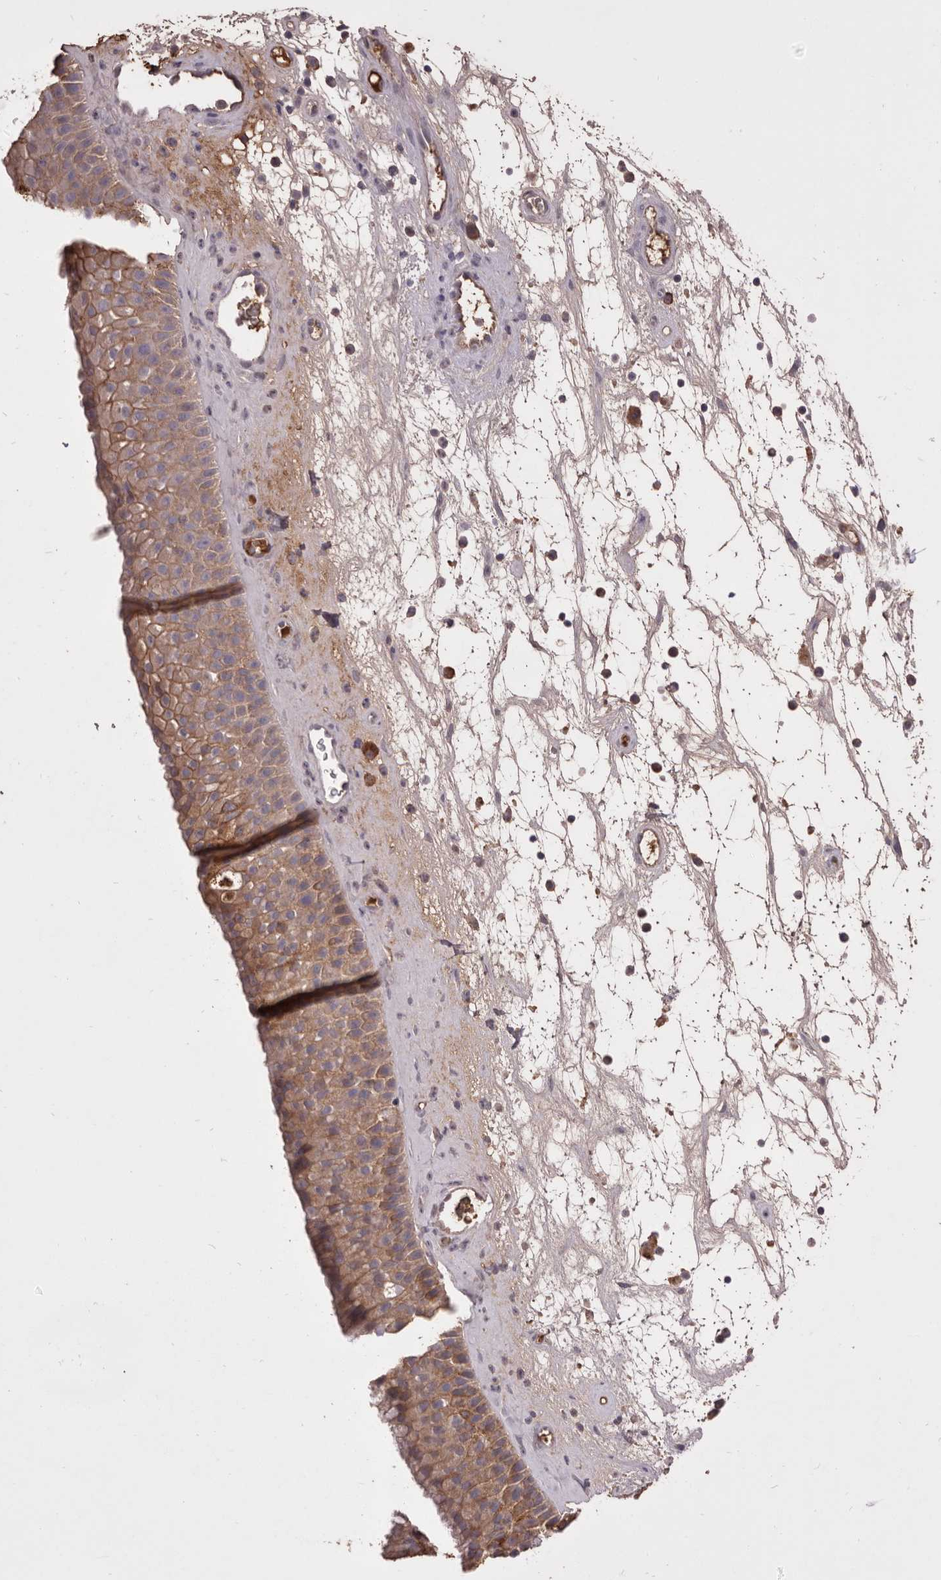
{"staining": {"intensity": "moderate", "quantity": "25%-75%", "location": "cytoplasmic/membranous"}, "tissue": "nasopharynx", "cell_type": "Respiratory epithelial cells", "image_type": "normal", "snomed": [{"axis": "morphology", "description": "Normal tissue, NOS"}, {"axis": "topography", "description": "Nasopharynx"}], "caption": "DAB (3,3'-diaminobenzidine) immunohistochemical staining of unremarkable nasopharynx reveals moderate cytoplasmic/membranous protein expression in about 25%-75% of respiratory epithelial cells.", "gene": "HCAR2", "patient": {"sex": "male", "age": 64}}